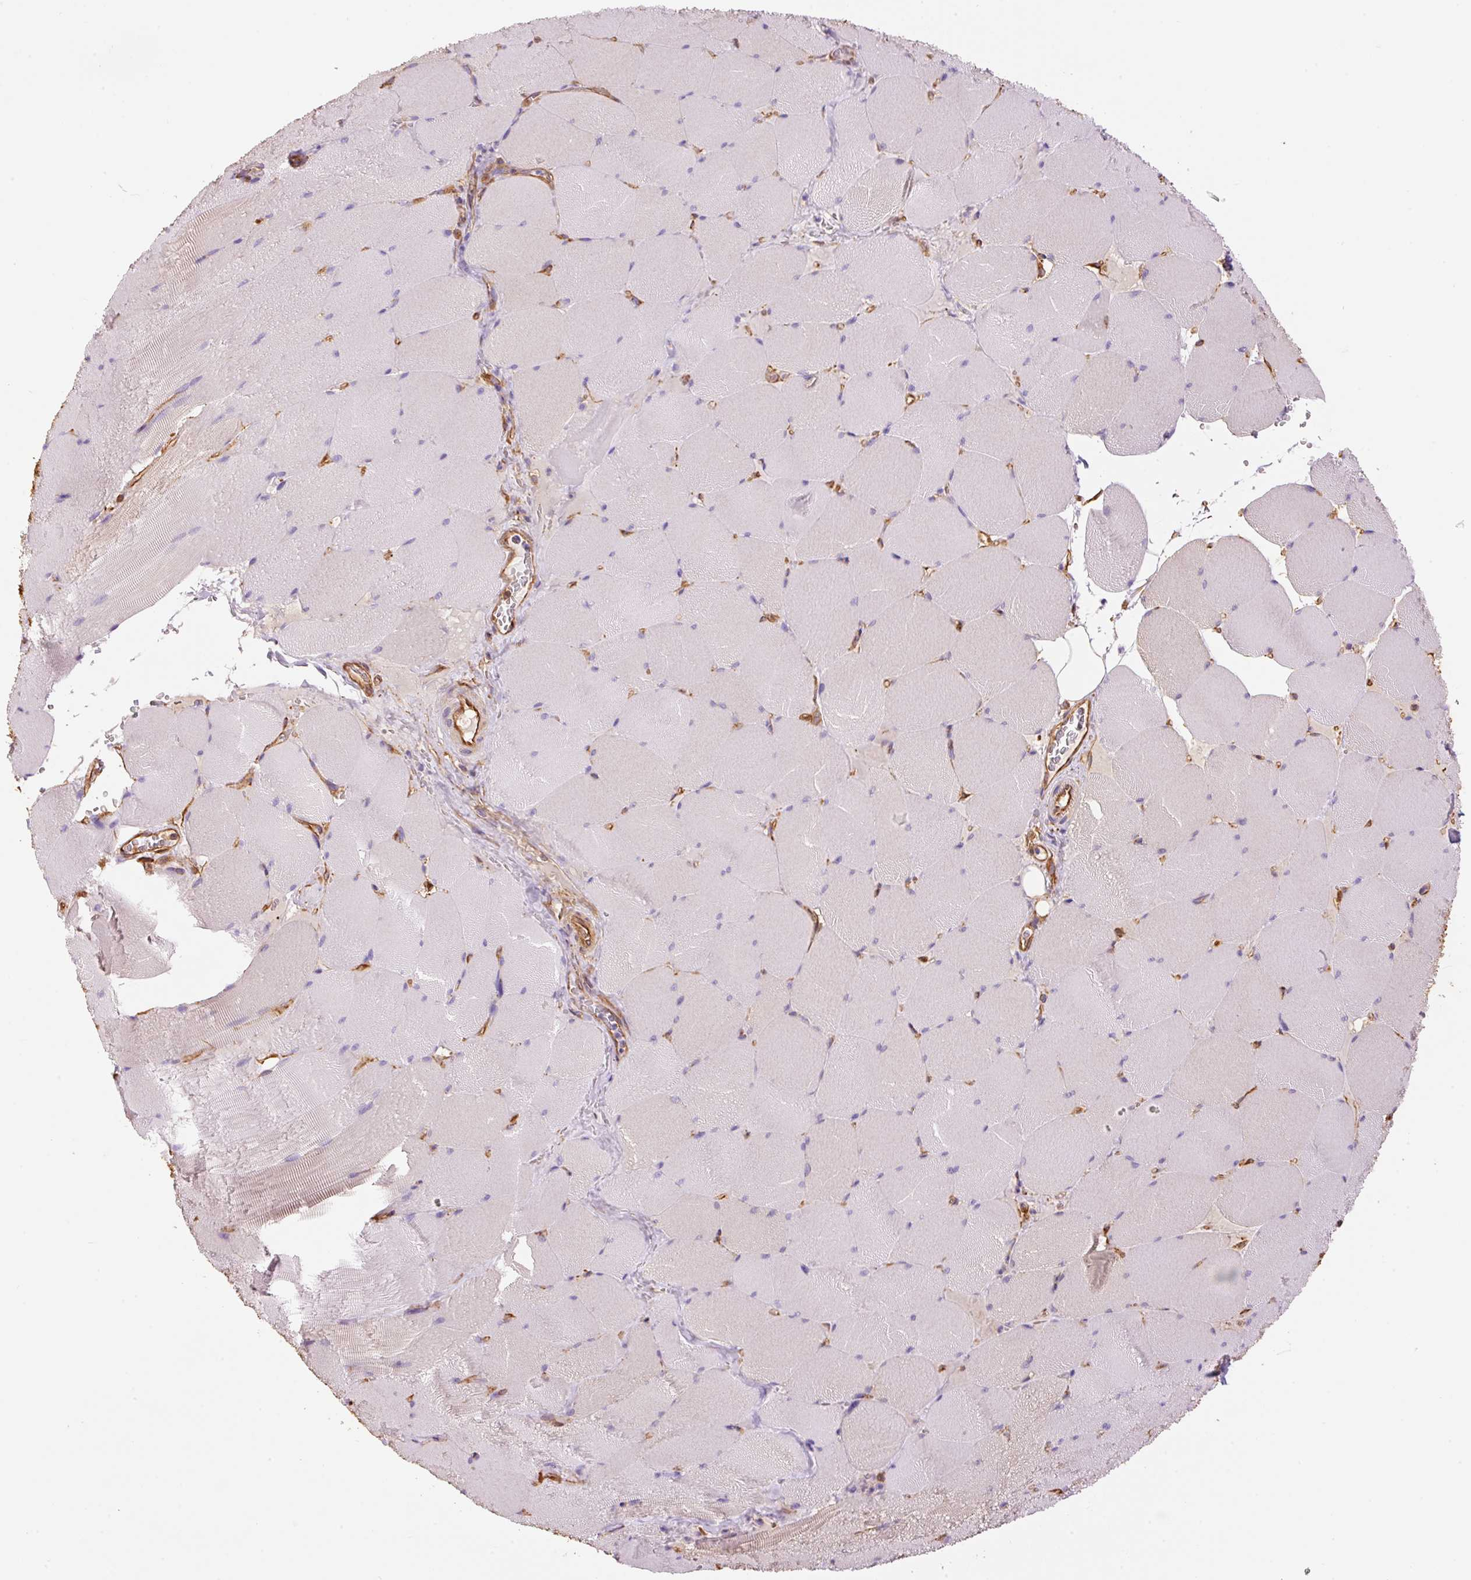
{"staining": {"intensity": "negative", "quantity": "none", "location": "none"}, "tissue": "skeletal muscle", "cell_type": "Myocytes", "image_type": "normal", "snomed": [{"axis": "morphology", "description": "Normal tissue, NOS"}, {"axis": "topography", "description": "Skeletal muscle"}, {"axis": "topography", "description": "Head-Neck"}], "caption": "This micrograph is of unremarkable skeletal muscle stained with IHC to label a protein in brown with the nuclei are counter-stained blue. There is no positivity in myocytes.", "gene": "ENSG00000249624", "patient": {"sex": "male", "age": 66}}